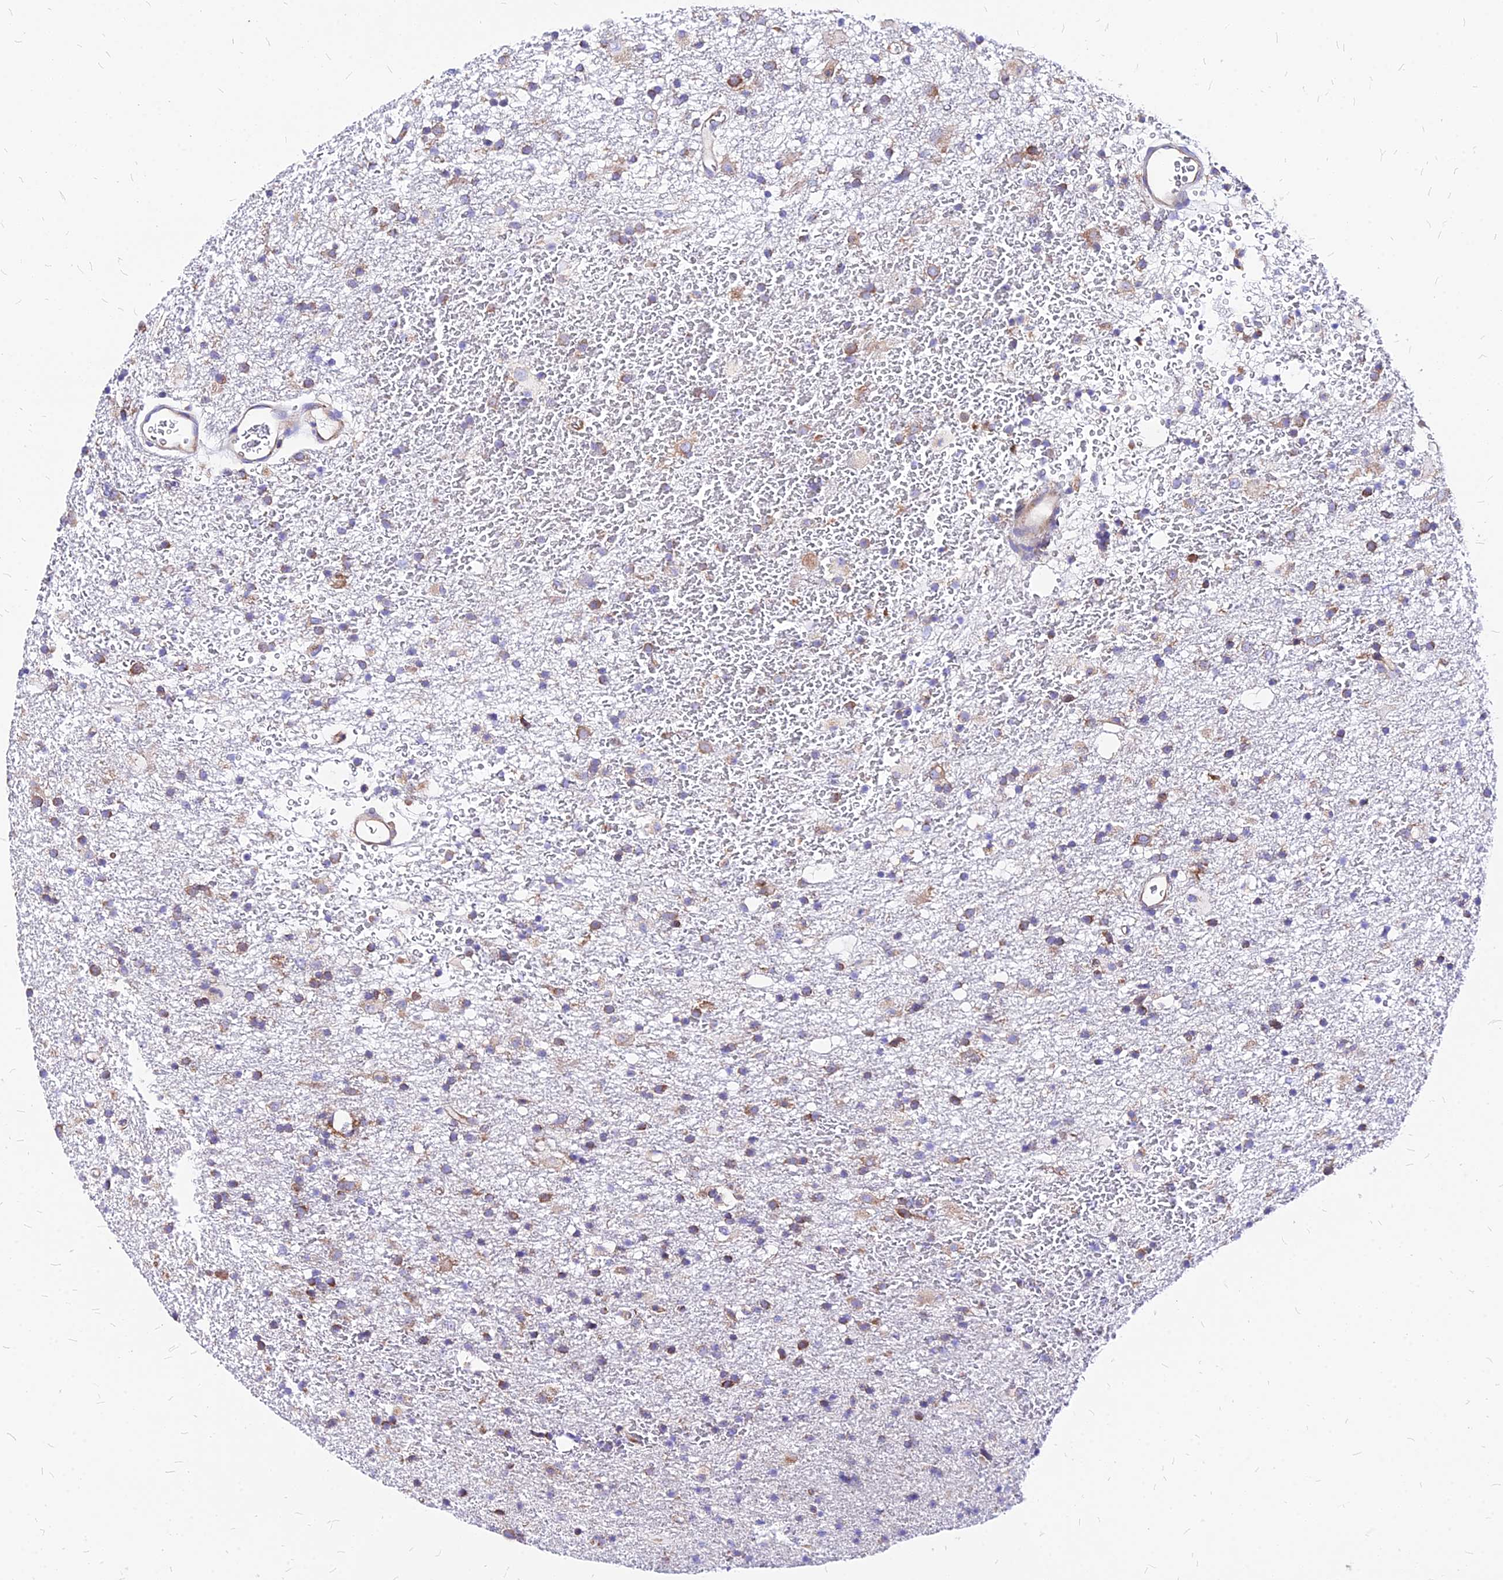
{"staining": {"intensity": "moderate", "quantity": "<25%", "location": "cytoplasmic/membranous"}, "tissue": "glioma", "cell_type": "Tumor cells", "image_type": "cancer", "snomed": [{"axis": "morphology", "description": "Glioma, malignant, Low grade"}, {"axis": "topography", "description": "Brain"}], "caption": "Moderate cytoplasmic/membranous positivity is appreciated in approximately <25% of tumor cells in glioma.", "gene": "RPL19", "patient": {"sex": "male", "age": 65}}